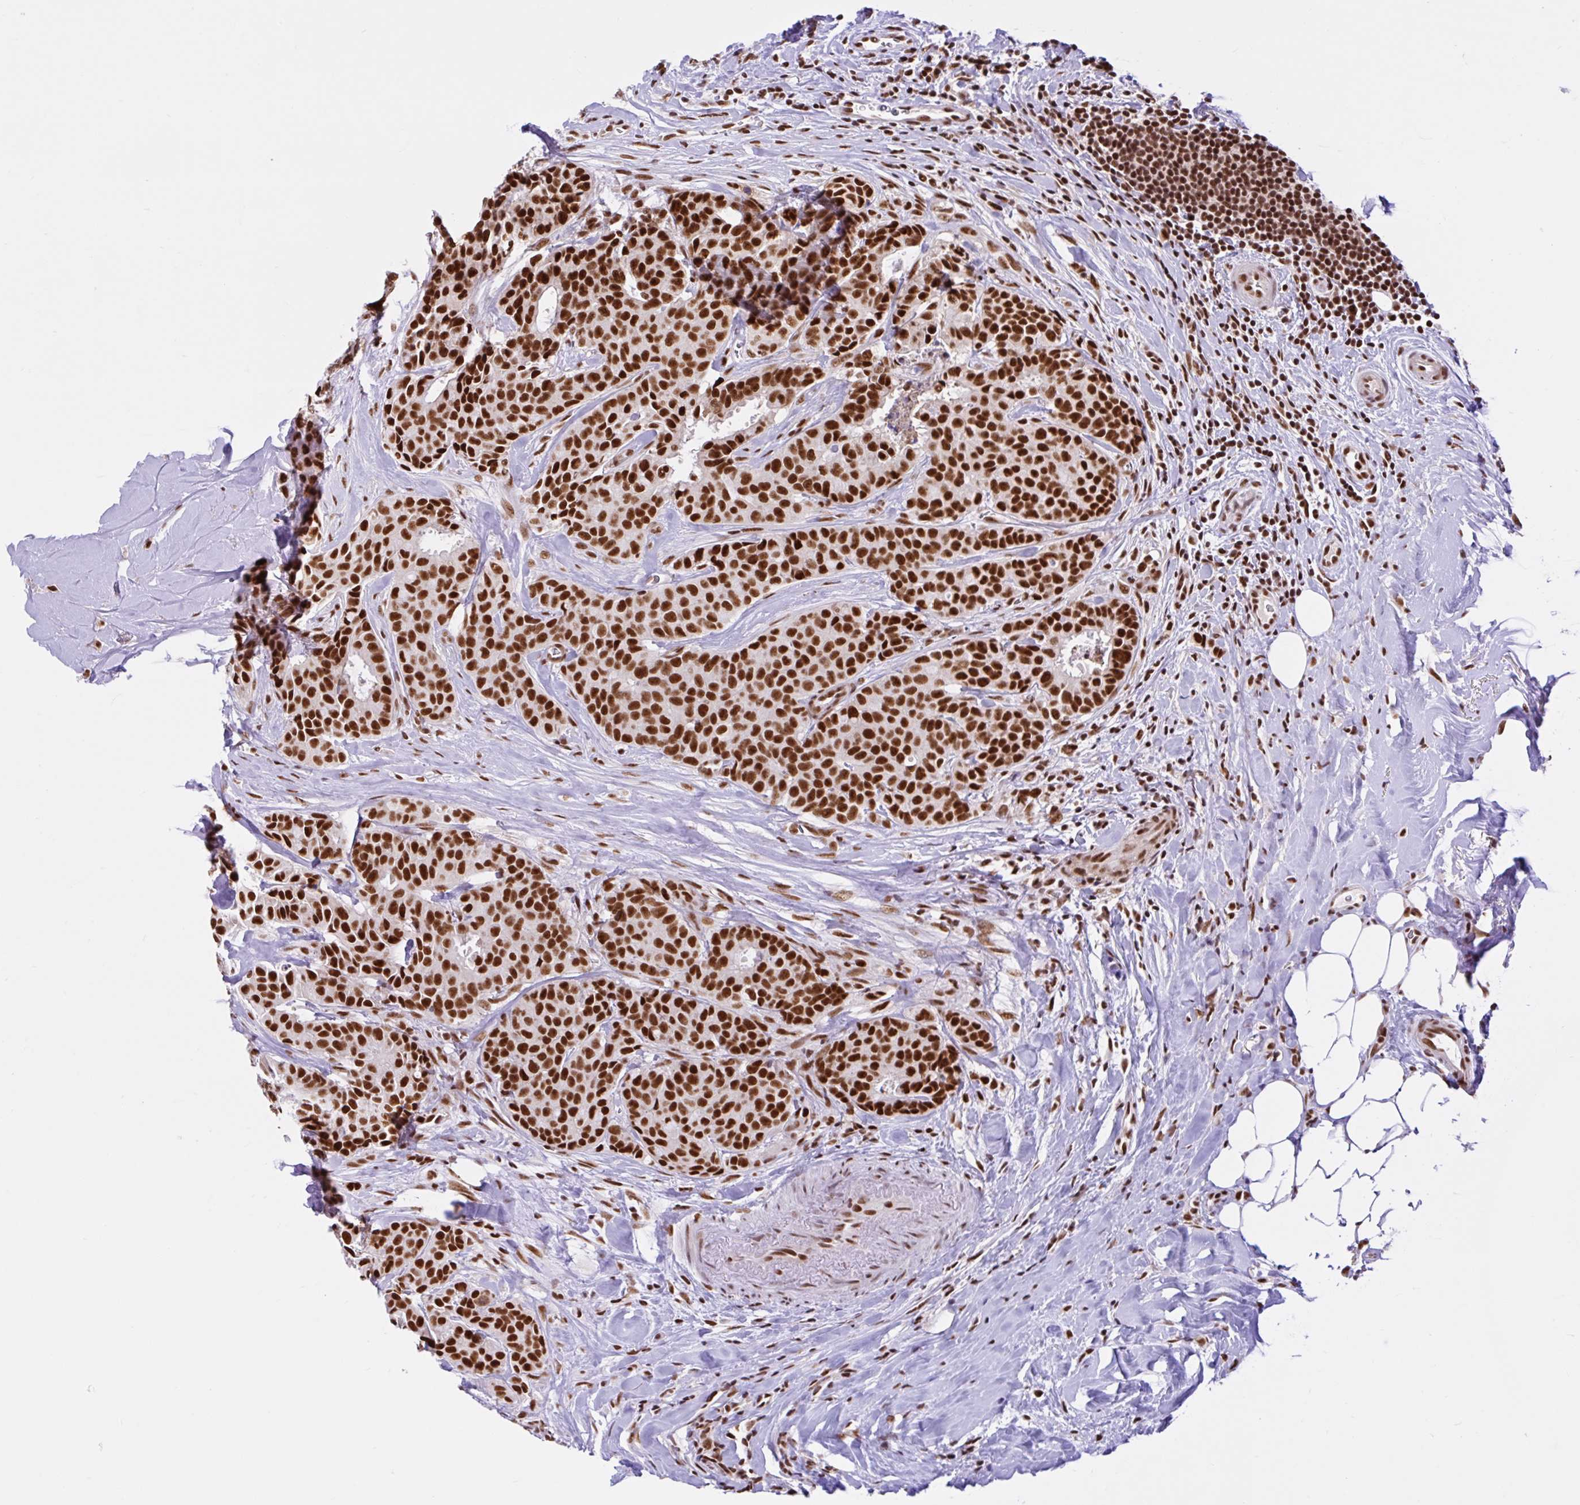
{"staining": {"intensity": "strong", "quantity": ">75%", "location": "nuclear"}, "tissue": "breast cancer", "cell_type": "Tumor cells", "image_type": "cancer", "snomed": [{"axis": "morphology", "description": "Duct carcinoma"}, {"axis": "topography", "description": "Breast"}], "caption": "Breast cancer (intraductal carcinoma) stained with DAB (3,3'-diaminobenzidine) immunohistochemistry exhibits high levels of strong nuclear positivity in approximately >75% of tumor cells.", "gene": "CCDC12", "patient": {"sex": "female", "age": 84}}